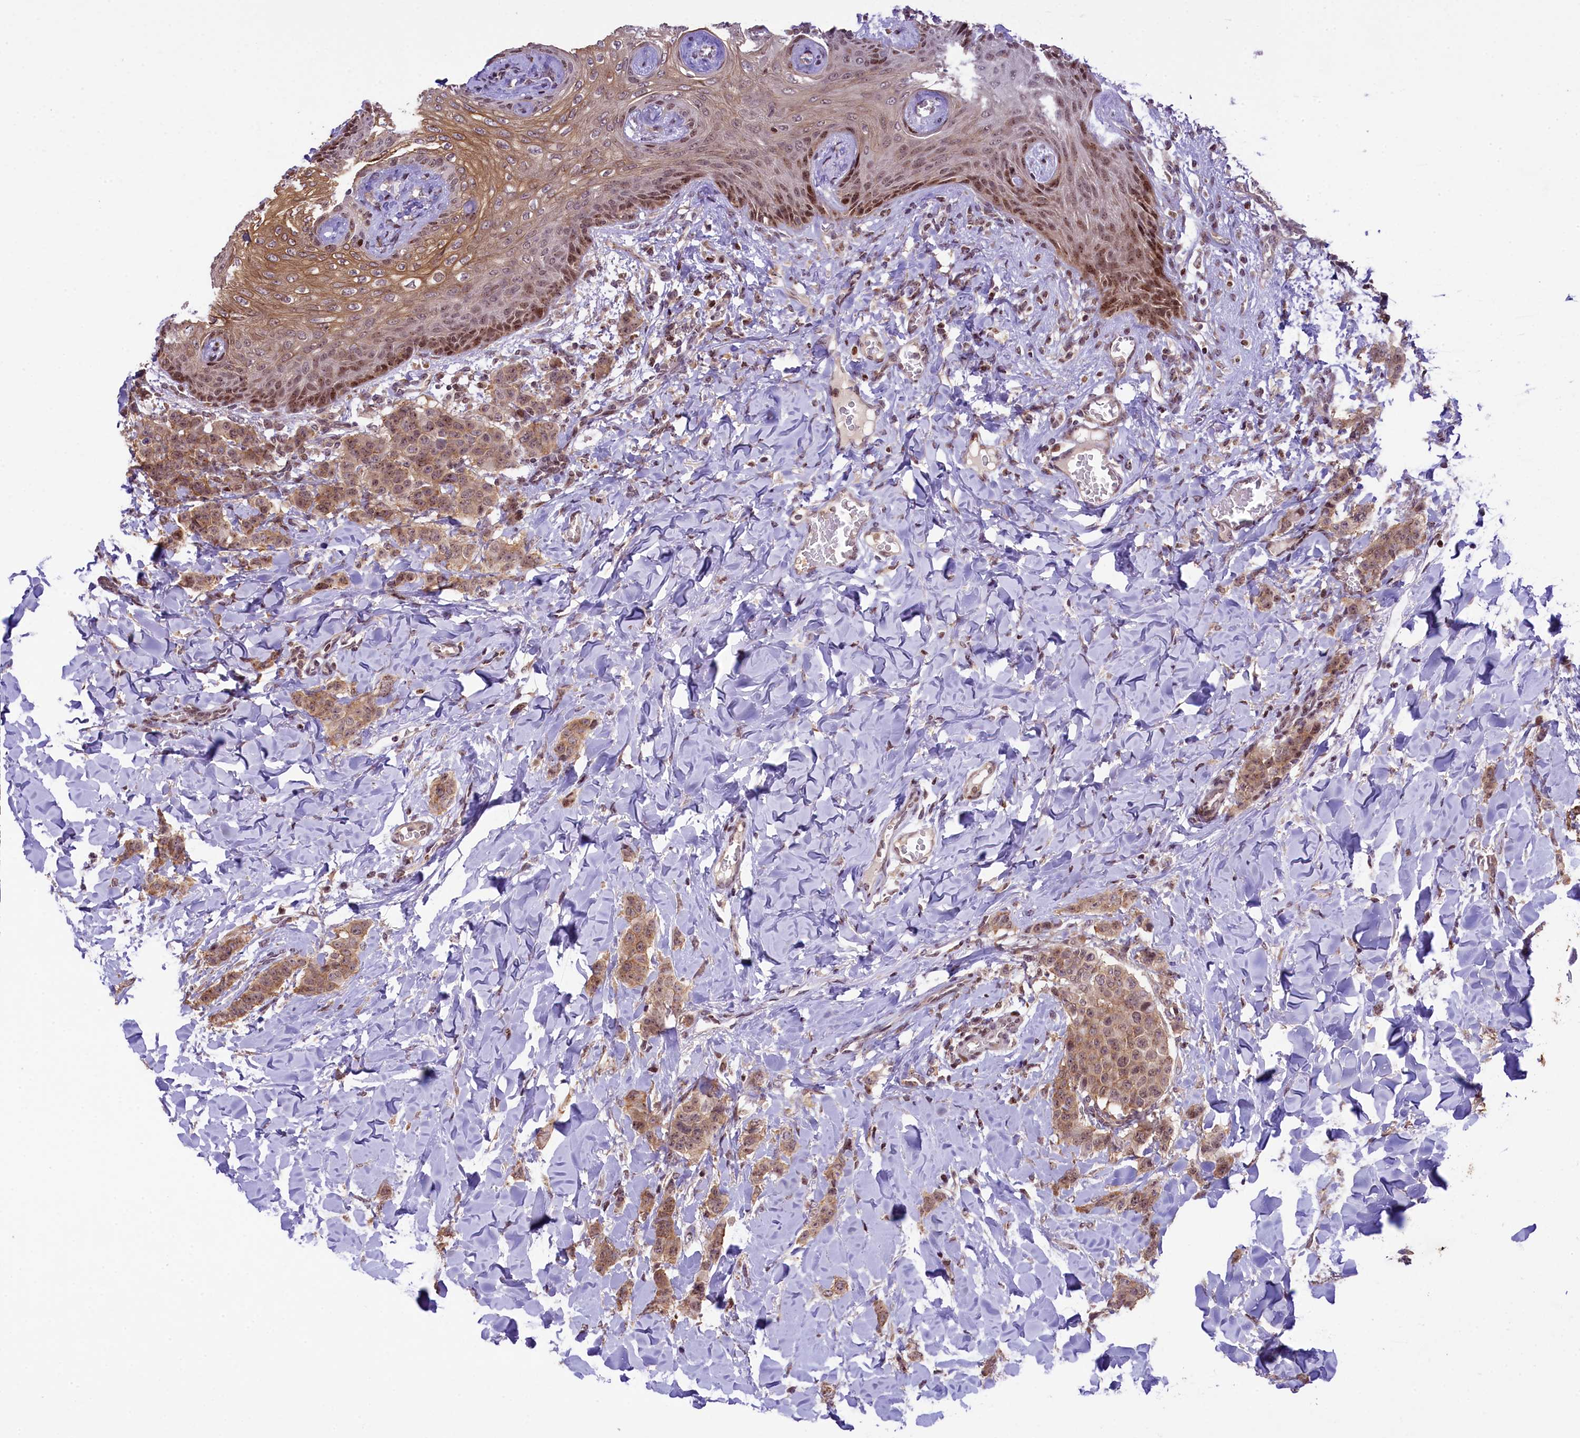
{"staining": {"intensity": "moderate", "quantity": ">75%", "location": "cytoplasmic/membranous"}, "tissue": "breast cancer", "cell_type": "Tumor cells", "image_type": "cancer", "snomed": [{"axis": "morphology", "description": "Duct carcinoma"}, {"axis": "topography", "description": "Breast"}], "caption": "Tumor cells demonstrate moderate cytoplasmic/membranous staining in approximately >75% of cells in breast intraductal carcinoma. (brown staining indicates protein expression, while blue staining denotes nuclei).", "gene": "RBBP8", "patient": {"sex": "female", "age": 40}}